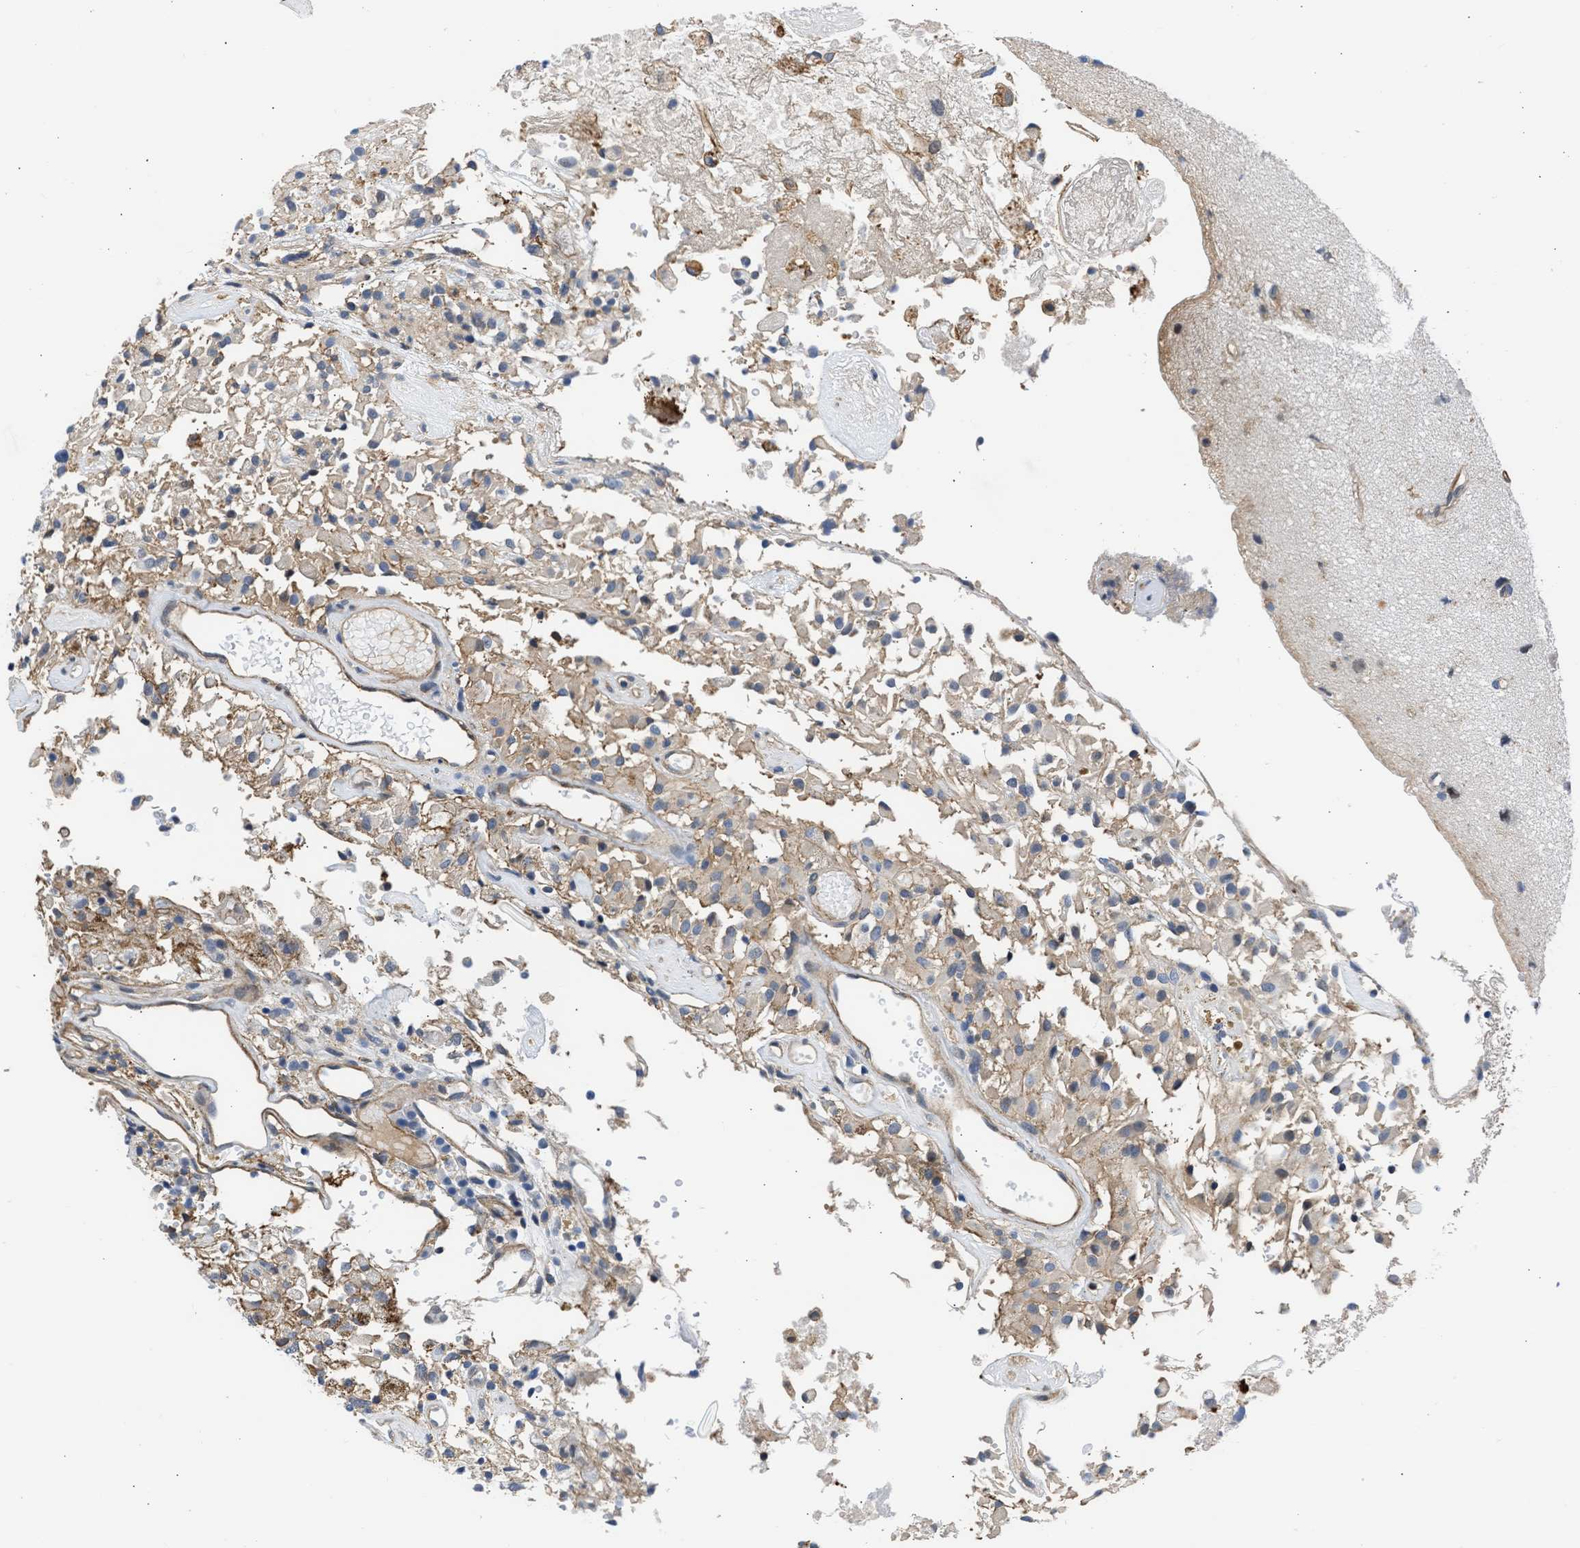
{"staining": {"intensity": "weak", "quantity": ">75%", "location": "cytoplasmic/membranous"}, "tissue": "glioma", "cell_type": "Tumor cells", "image_type": "cancer", "snomed": [{"axis": "morphology", "description": "Glioma, malignant, High grade"}, {"axis": "topography", "description": "Brain"}], "caption": "Glioma was stained to show a protein in brown. There is low levels of weak cytoplasmic/membranous positivity in approximately >75% of tumor cells.", "gene": "MAS1L", "patient": {"sex": "female", "age": 59}}